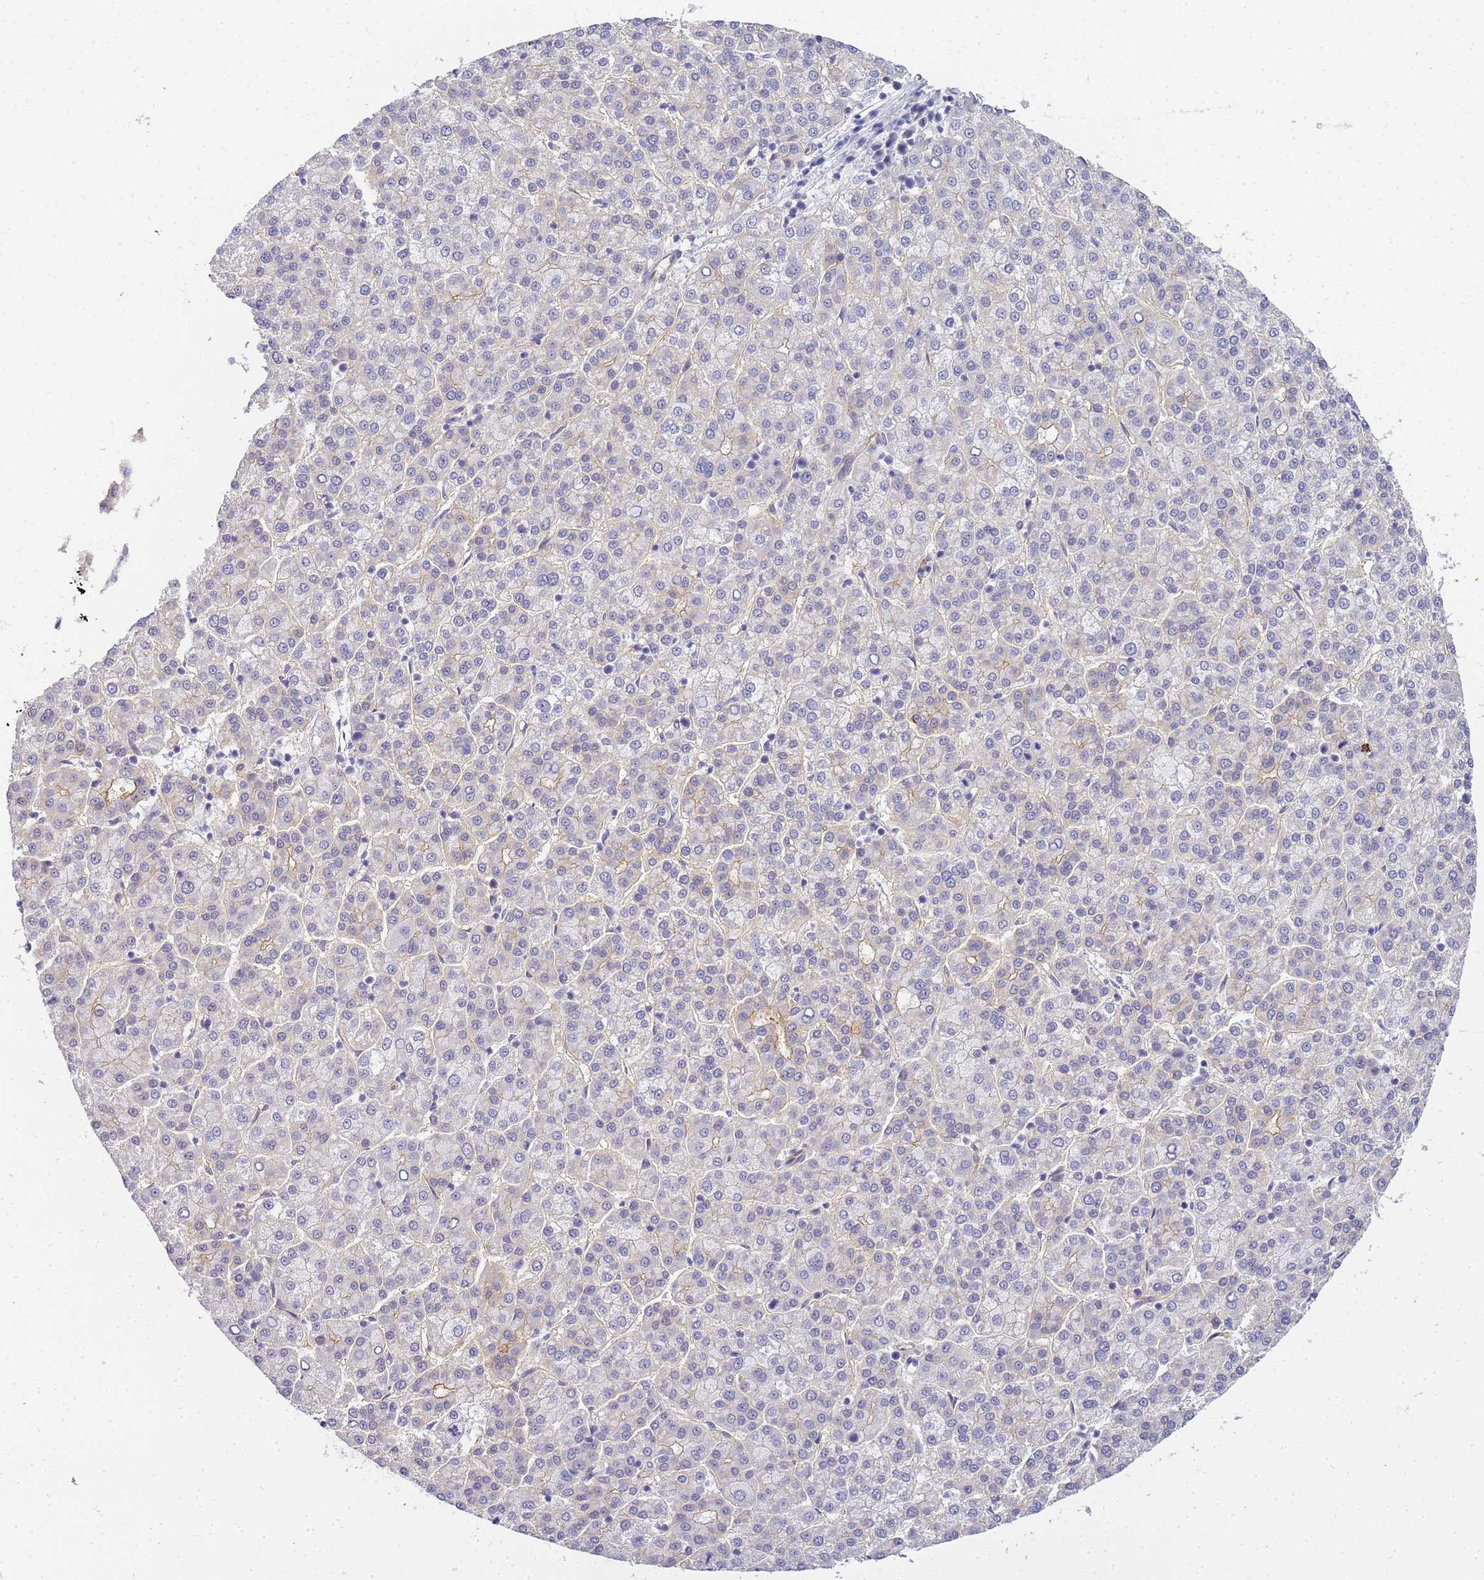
{"staining": {"intensity": "weak", "quantity": "<25%", "location": "cytoplasmic/membranous"}, "tissue": "liver cancer", "cell_type": "Tumor cells", "image_type": "cancer", "snomed": [{"axis": "morphology", "description": "Carcinoma, Hepatocellular, NOS"}, {"axis": "topography", "description": "Liver"}], "caption": "DAB immunohistochemical staining of liver cancer (hepatocellular carcinoma) displays no significant positivity in tumor cells.", "gene": "GON4L", "patient": {"sex": "female", "age": 58}}